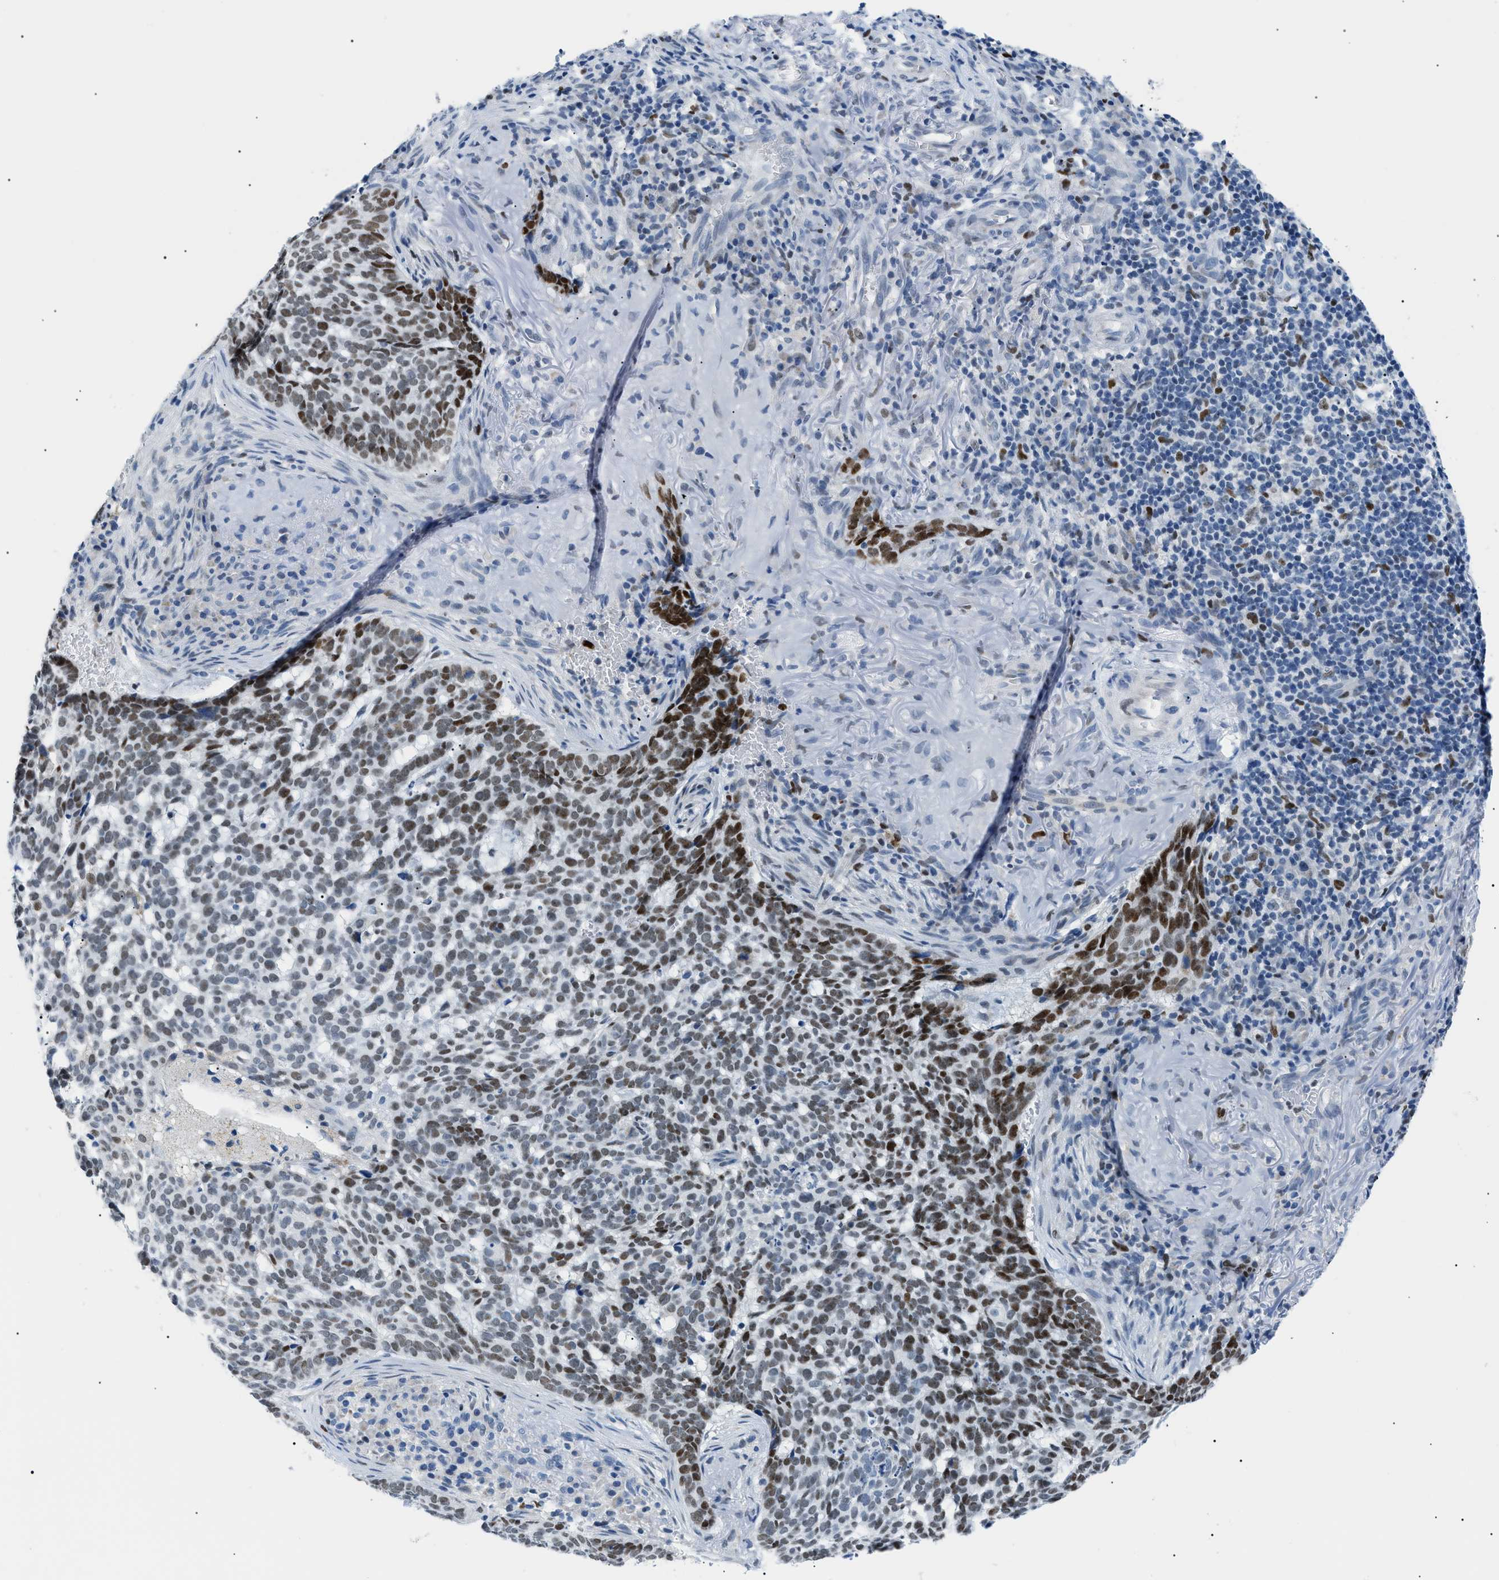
{"staining": {"intensity": "strong", "quantity": "<25%", "location": "nuclear"}, "tissue": "skin cancer", "cell_type": "Tumor cells", "image_type": "cancer", "snomed": [{"axis": "morphology", "description": "Basal cell carcinoma"}, {"axis": "topography", "description": "Skin"}], "caption": "Skin cancer (basal cell carcinoma) stained for a protein (brown) demonstrates strong nuclear positive positivity in approximately <25% of tumor cells.", "gene": "SMARCC1", "patient": {"sex": "male", "age": 85}}